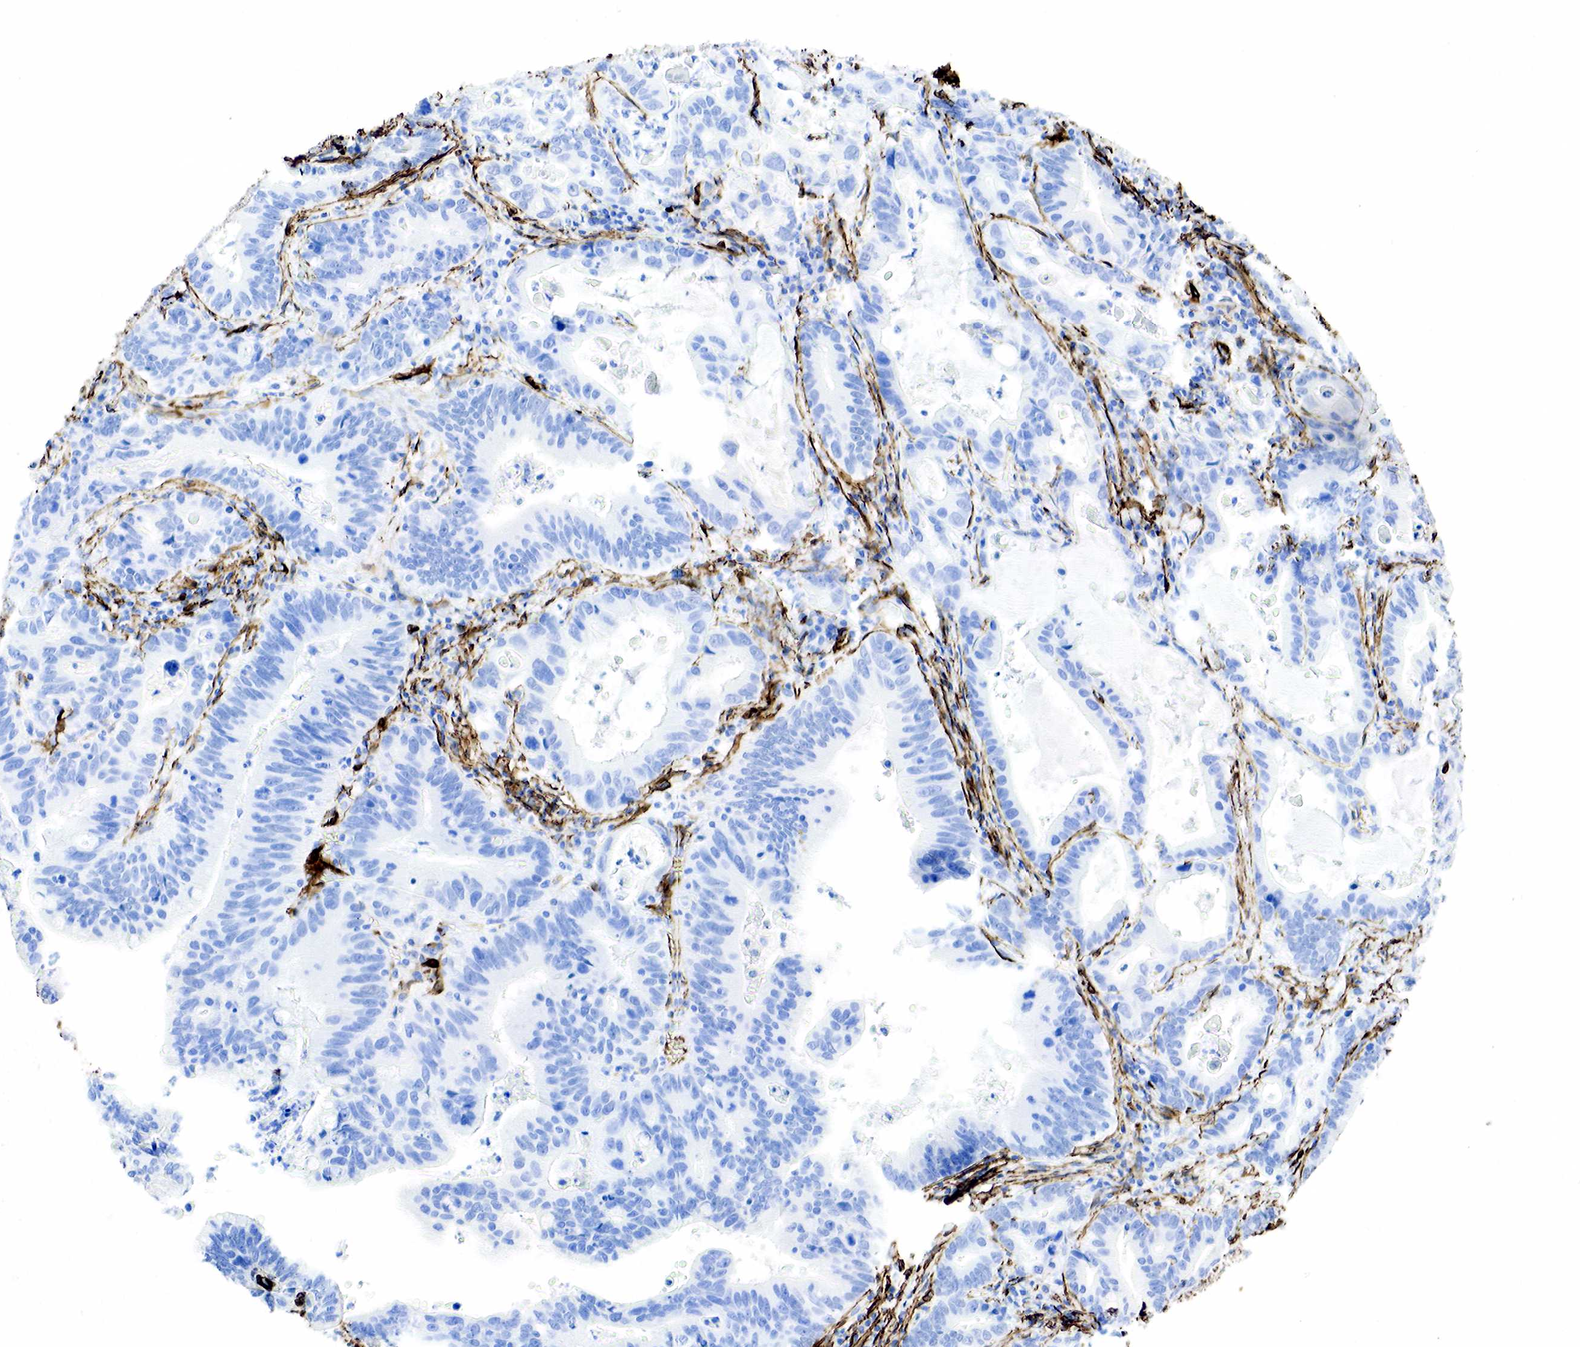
{"staining": {"intensity": "negative", "quantity": "none", "location": "none"}, "tissue": "stomach cancer", "cell_type": "Tumor cells", "image_type": "cancer", "snomed": [{"axis": "morphology", "description": "Adenocarcinoma, NOS"}, {"axis": "topography", "description": "Stomach, upper"}], "caption": "High power microscopy photomicrograph of an immunohistochemistry (IHC) image of stomach adenocarcinoma, revealing no significant expression in tumor cells.", "gene": "ACTA2", "patient": {"sex": "male", "age": 63}}